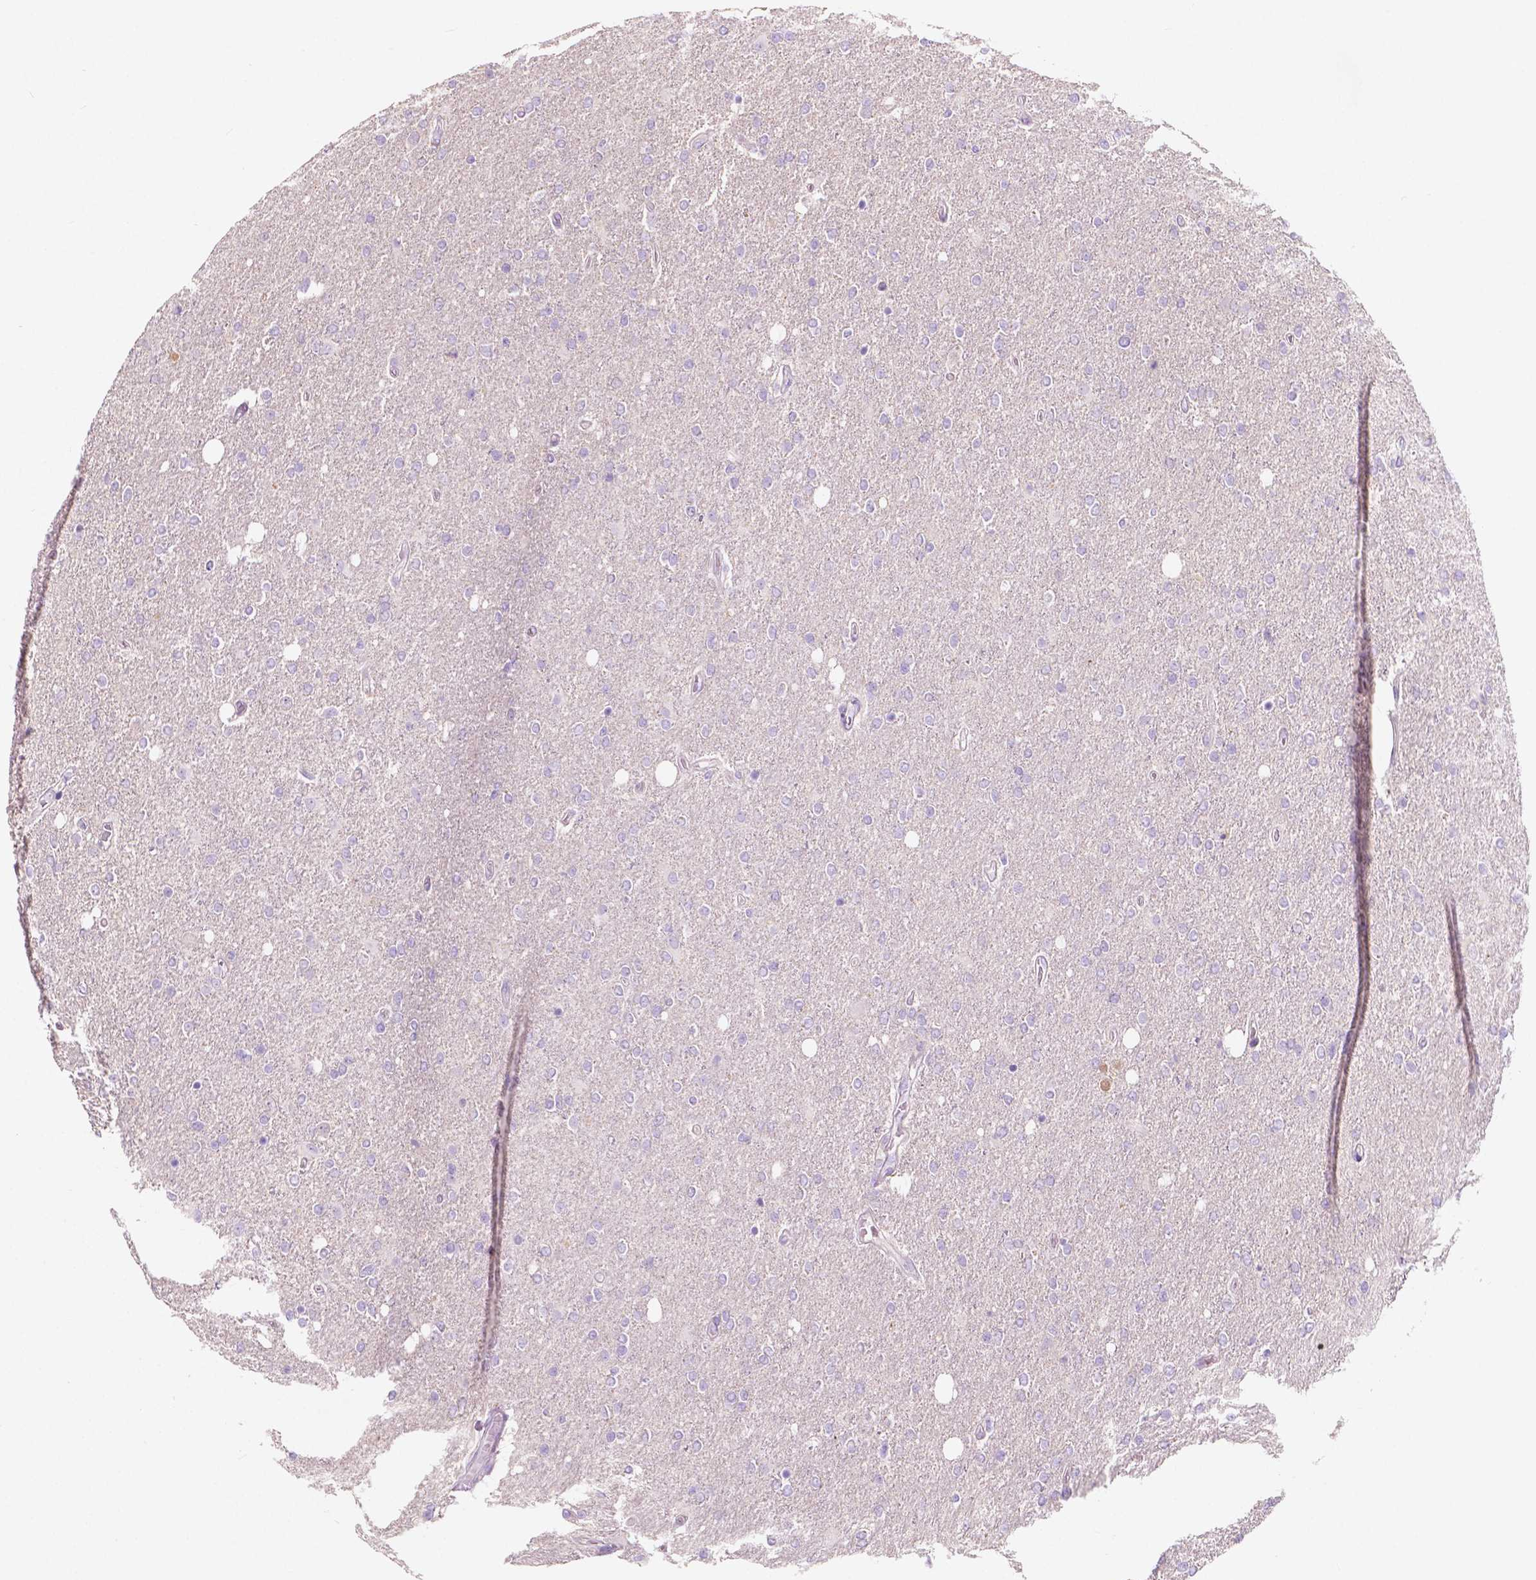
{"staining": {"intensity": "negative", "quantity": "none", "location": "none"}, "tissue": "glioma", "cell_type": "Tumor cells", "image_type": "cancer", "snomed": [{"axis": "morphology", "description": "Glioma, malignant, High grade"}, {"axis": "topography", "description": "Cerebral cortex"}], "caption": "There is no significant expression in tumor cells of glioma.", "gene": "SEMA4A", "patient": {"sex": "male", "age": 70}}